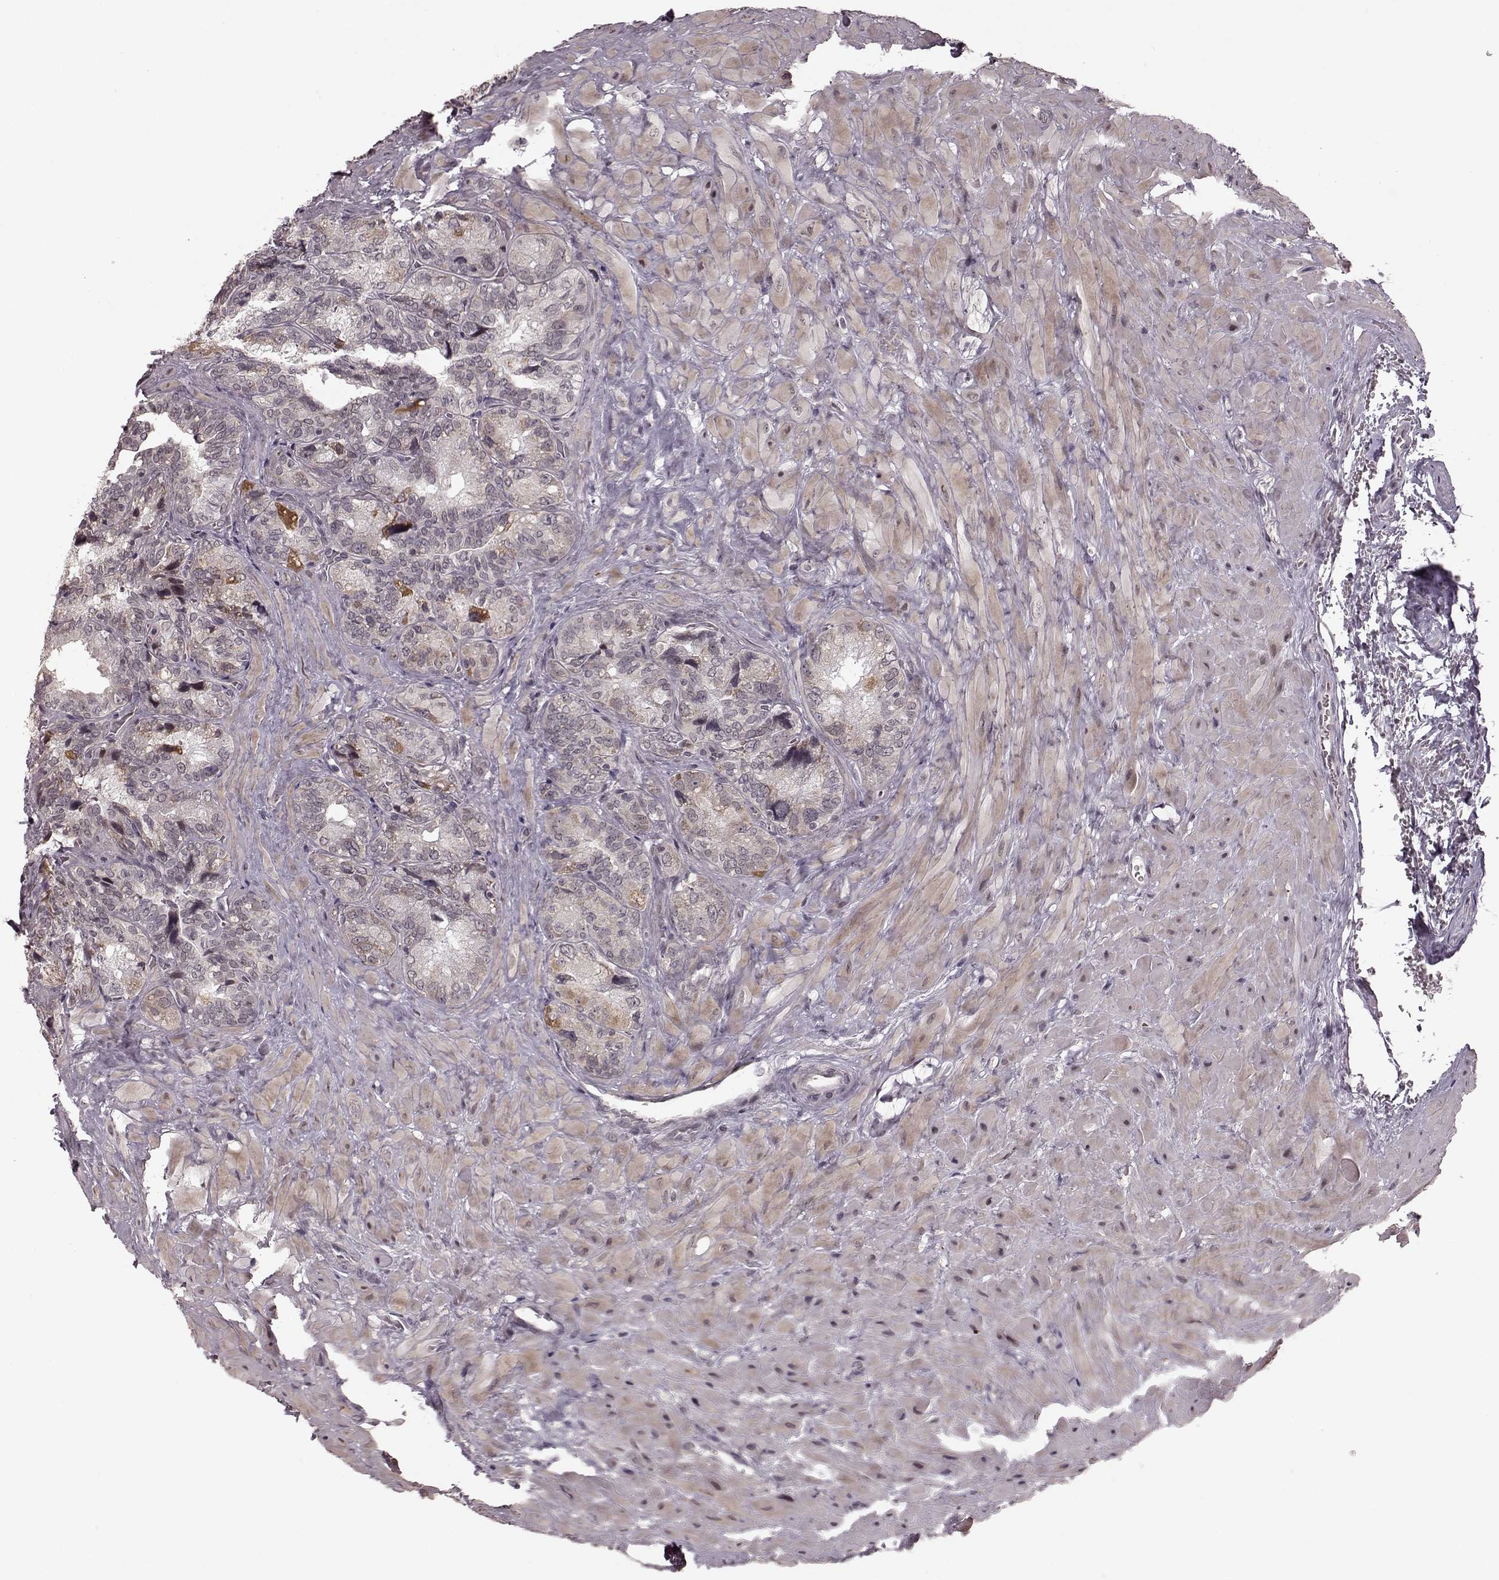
{"staining": {"intensity": "negative", "quantity": "none", "location": "none"}, "tissue": "seminal vesicle", "cell_type": "Glandular cells", "image_type": "normal", "snomed": [{"axis": "morphology", "description": "Normal tissue, NOS"}, {"axis": "topography", "description": "Seminal veicle"}], "caption": "Immunohistochemistry (IHC) of unremarkable human seminal vesicle reveals no staining in glandular cells.", "gene": "PLCB4", "patient": {"sex": "male", "age": 69}}